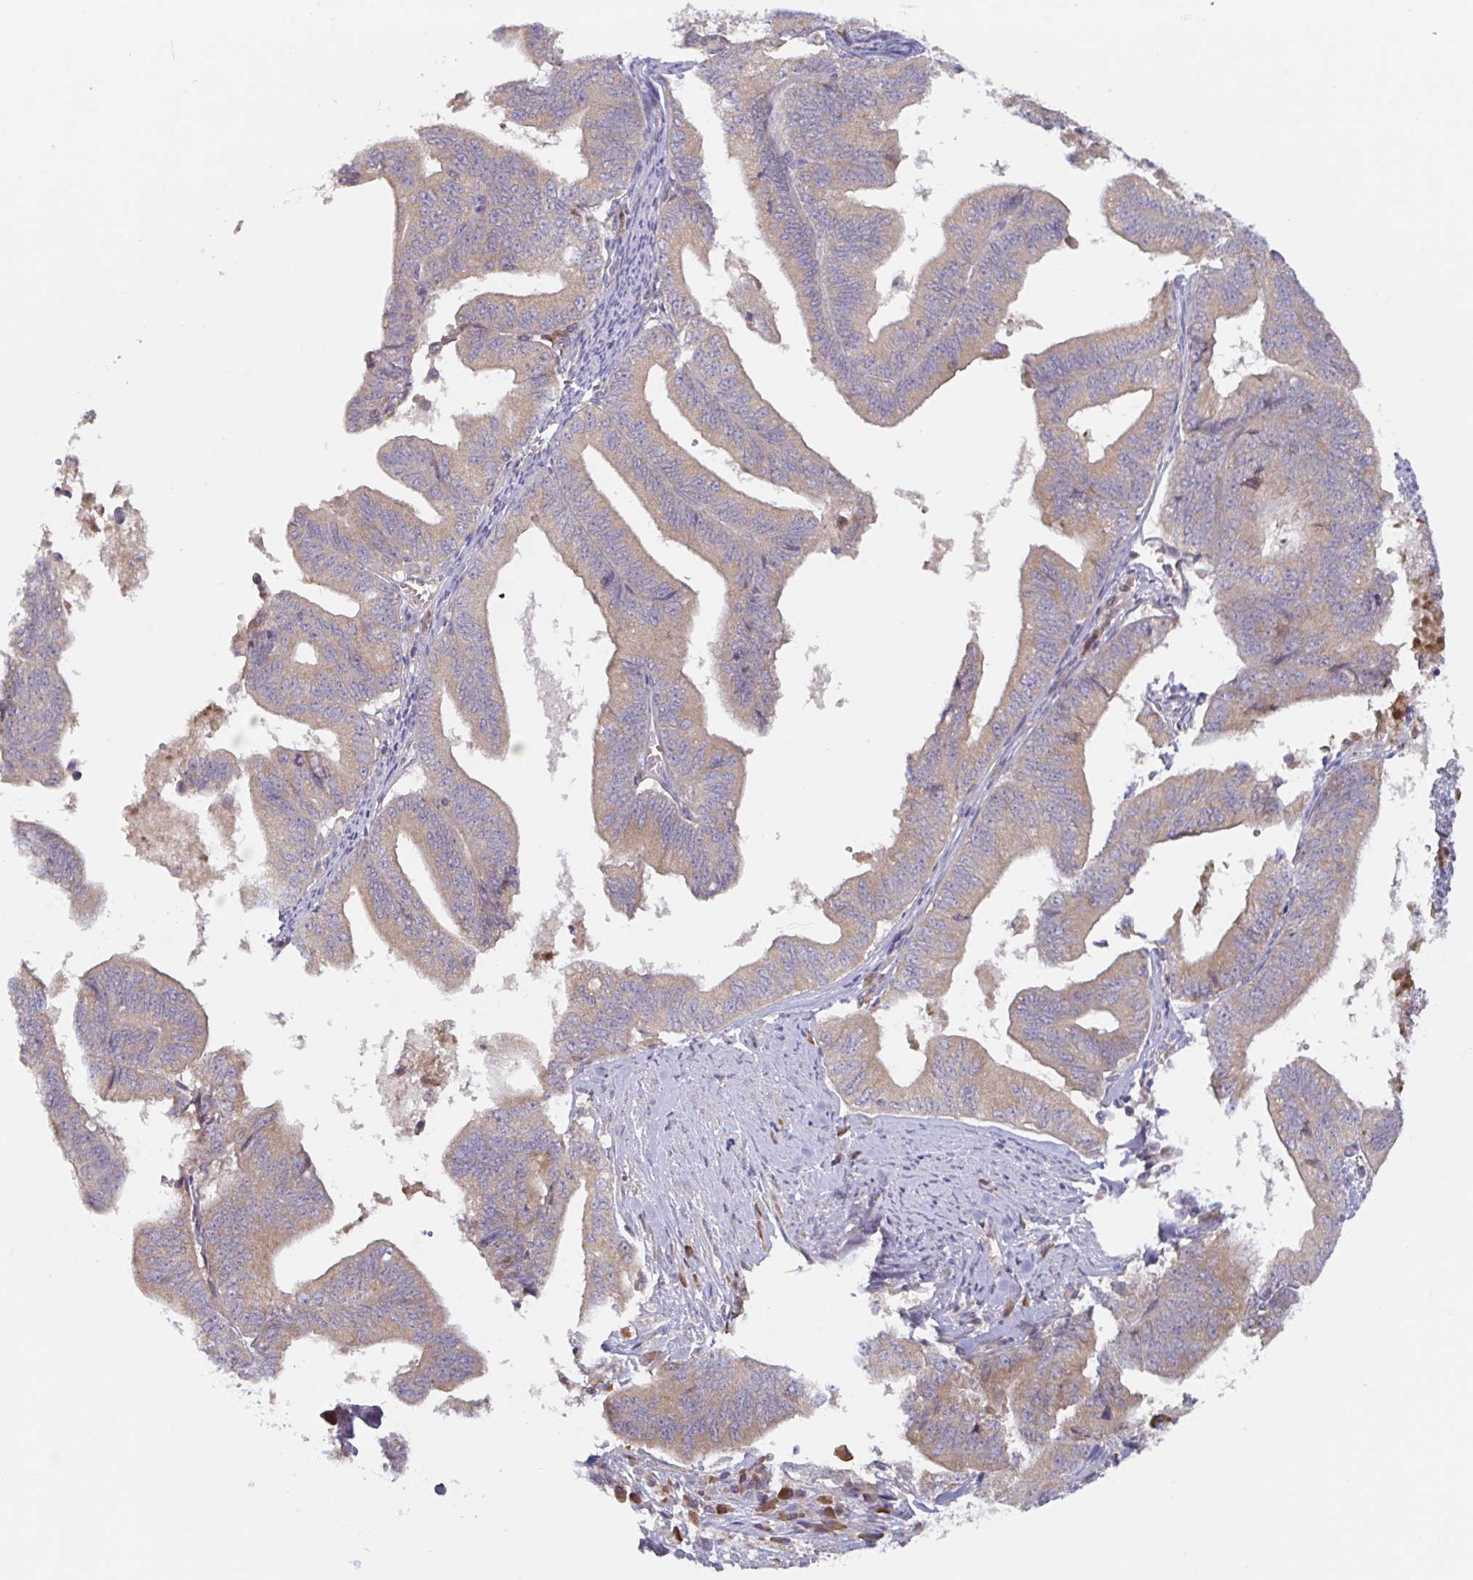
{"staining": {"intensity": "weak", "quantity": "25%-75%", "location": "cytoplasmic/membranous"}, "tissue": "endometrial cancer", "cell_type": "Tumor cells", "image_type": "cancer", "snomed": [{"axis": "morphology", "description": "Adenocarcinoma, NOS"}, {"axis": "topography", "description": "Endometrium"}], "caption": "Immunohistochemistry photomicrograph of neoplastic tissue: endometrial cancer (adenocarcinoma) stained using IHC displays low levels of weak protein expression localized specifically in the cytoplasmic/membranous of tumor cells, appearing as a cytoplasmic/membranous brown color.", "gene": "LARP1", "patient": {"sex": "female", "age": 65}}